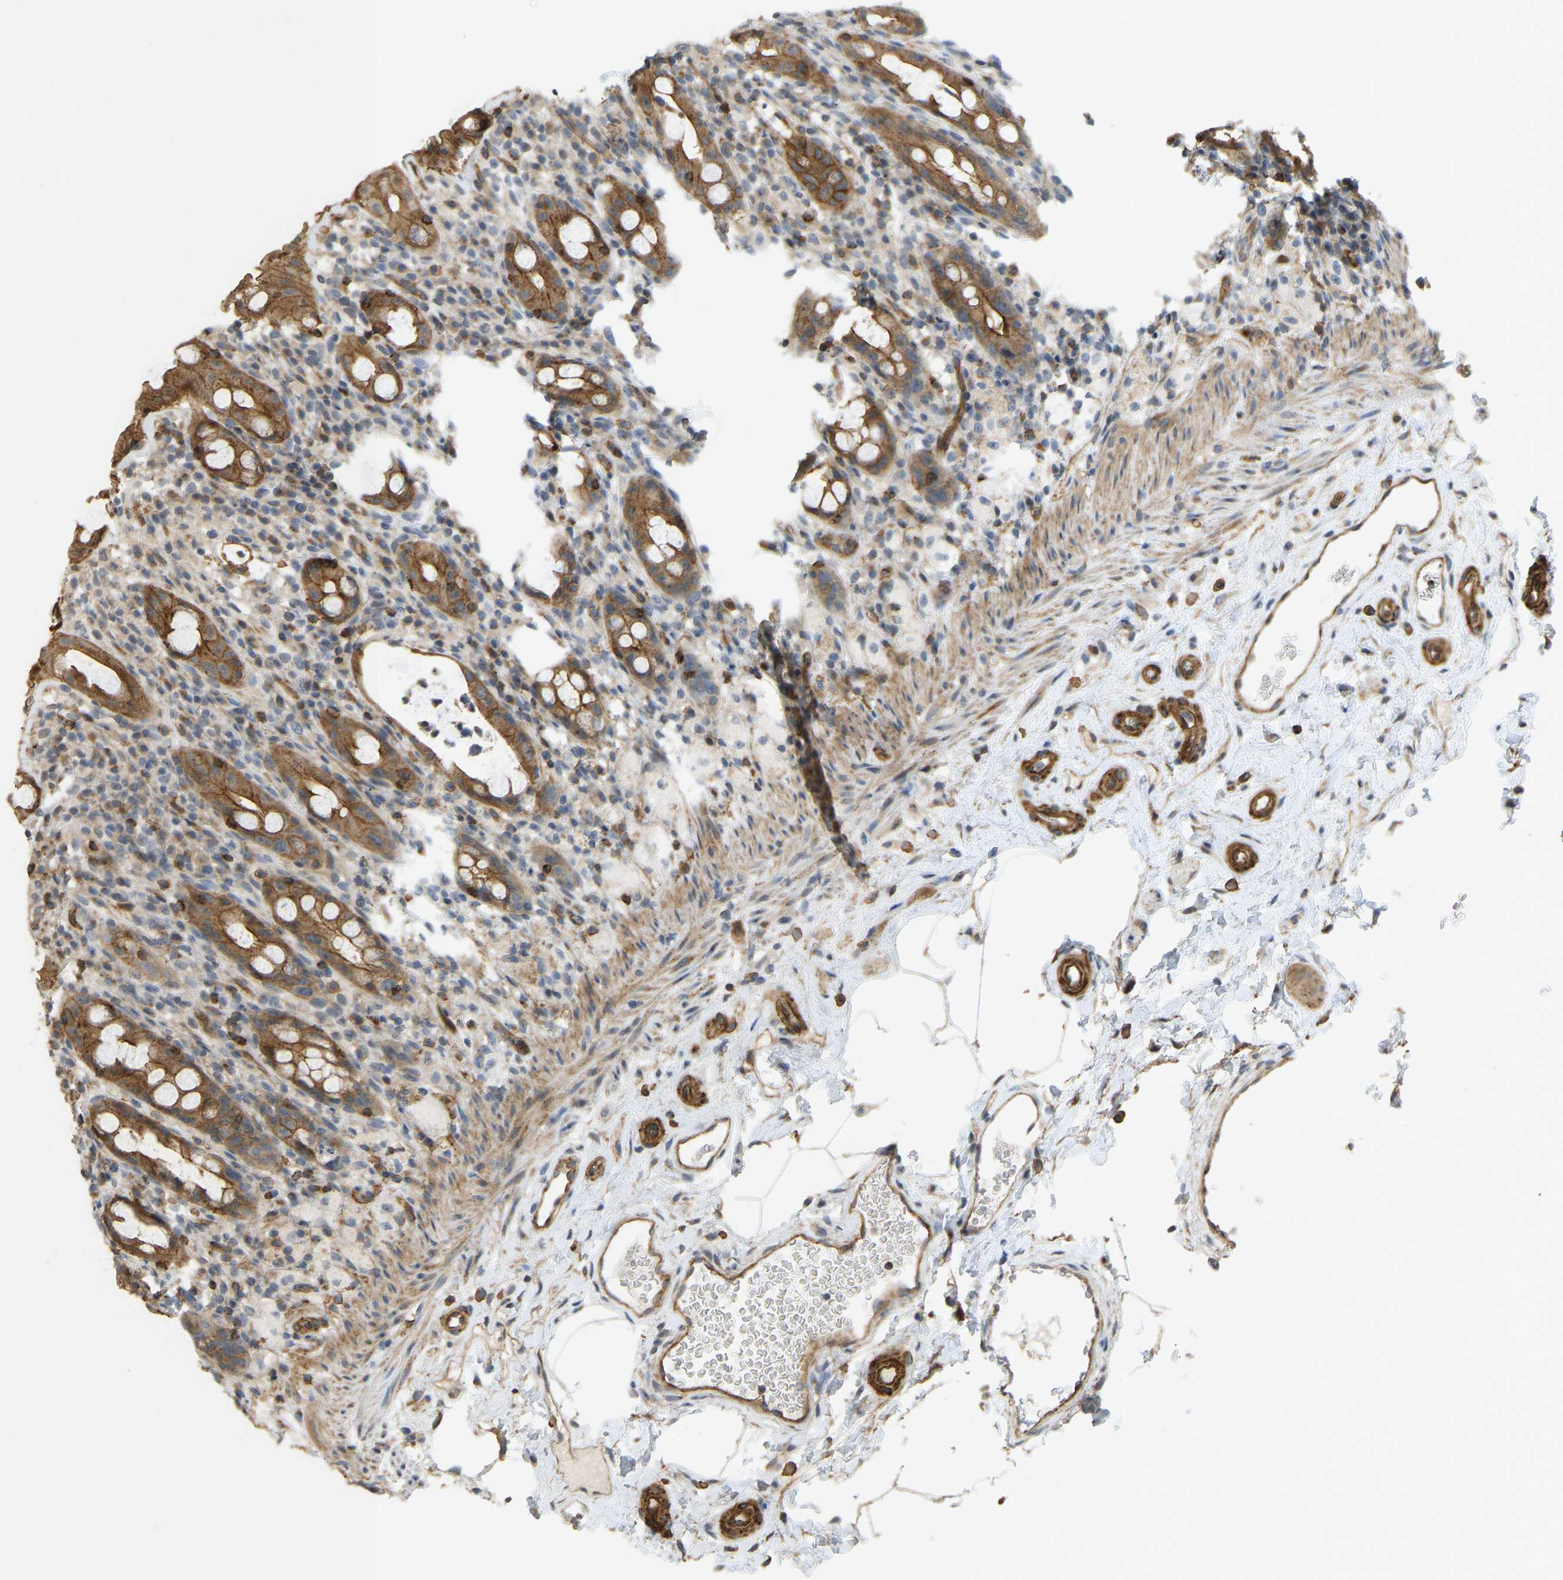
{"staining": {"intensity": "moderate", "quantity": ">75%", "location": "cytoplasmic/membranous"}, "tissue": "rectum", "cell_type": "Glandular cells", "image_type": "normal", "snomed": [{"axis": "morphology", "description": "Normal tissue, NOS"}, {"axis": "topography", "description": "Rectum"}], "caption": "Brown immunohistochemical staining in normal human rectum displays moderate cytoplasmic/membranous staining in about >75% of glandular cells. The staining was performed using DAB to visualize the protein expression in brown, while the nuclei were stained in blue with hematoxylin (Magnification: 20x).", "gene": "KIAA1671", "patient": {"sex": "male", "age": 44}}